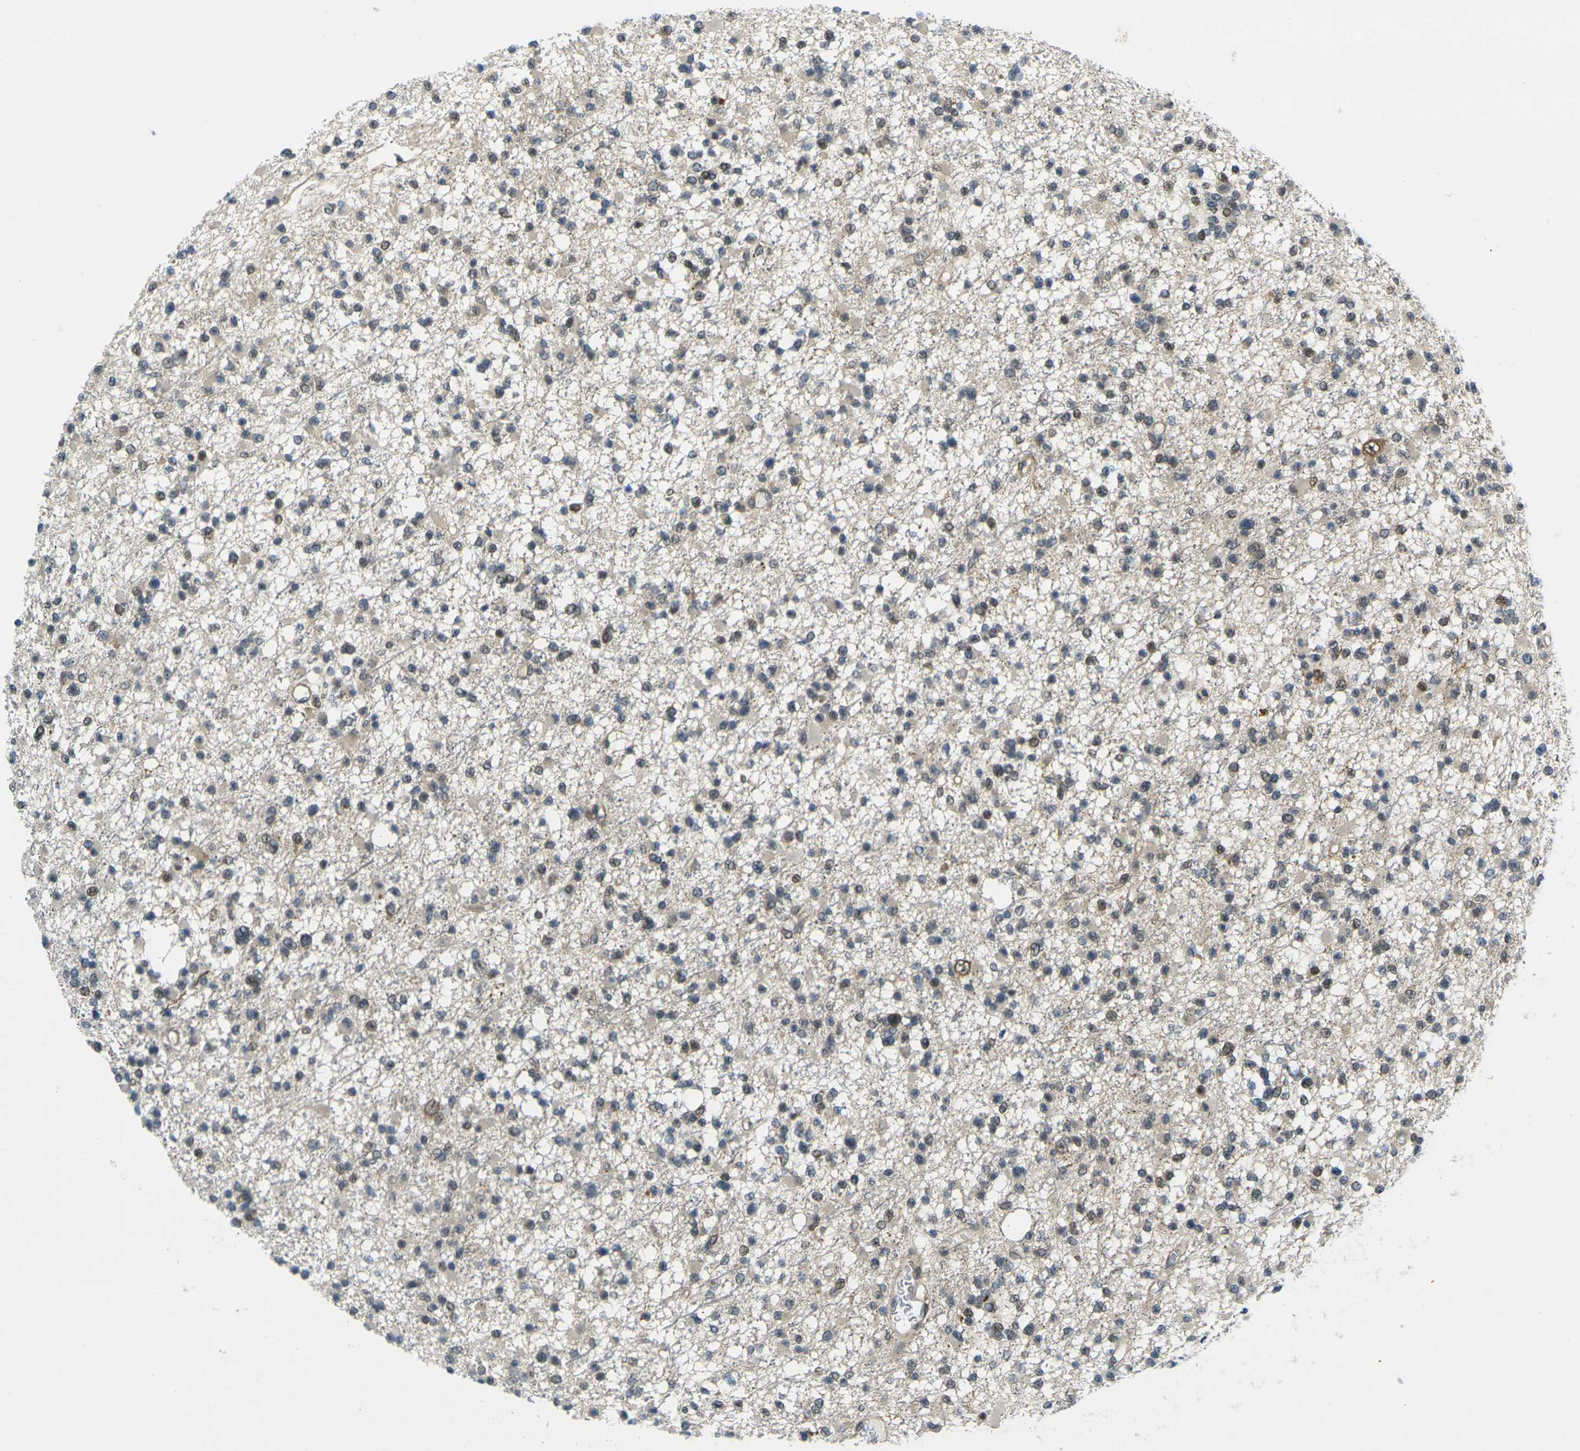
{"staining": {"intensity": "weak", "quantity": "25%-75%", "location": "nuclear"}, "tissue": "glioma", "cell_type": "Tumor cells", "image_type": "cancer", "snomed": [{"axis": "morphology", "description": "Glioma, malignant, Low grade"}, {"axis": "topography", "description": "Brain"}], "caption": "The image shows a brown stain indicating the presence of a protein in the nuclear of tumor cells in malignant low-grade glioma.", "gene": "KCTD10", "patient": {"sex": "female", "age": 22}}